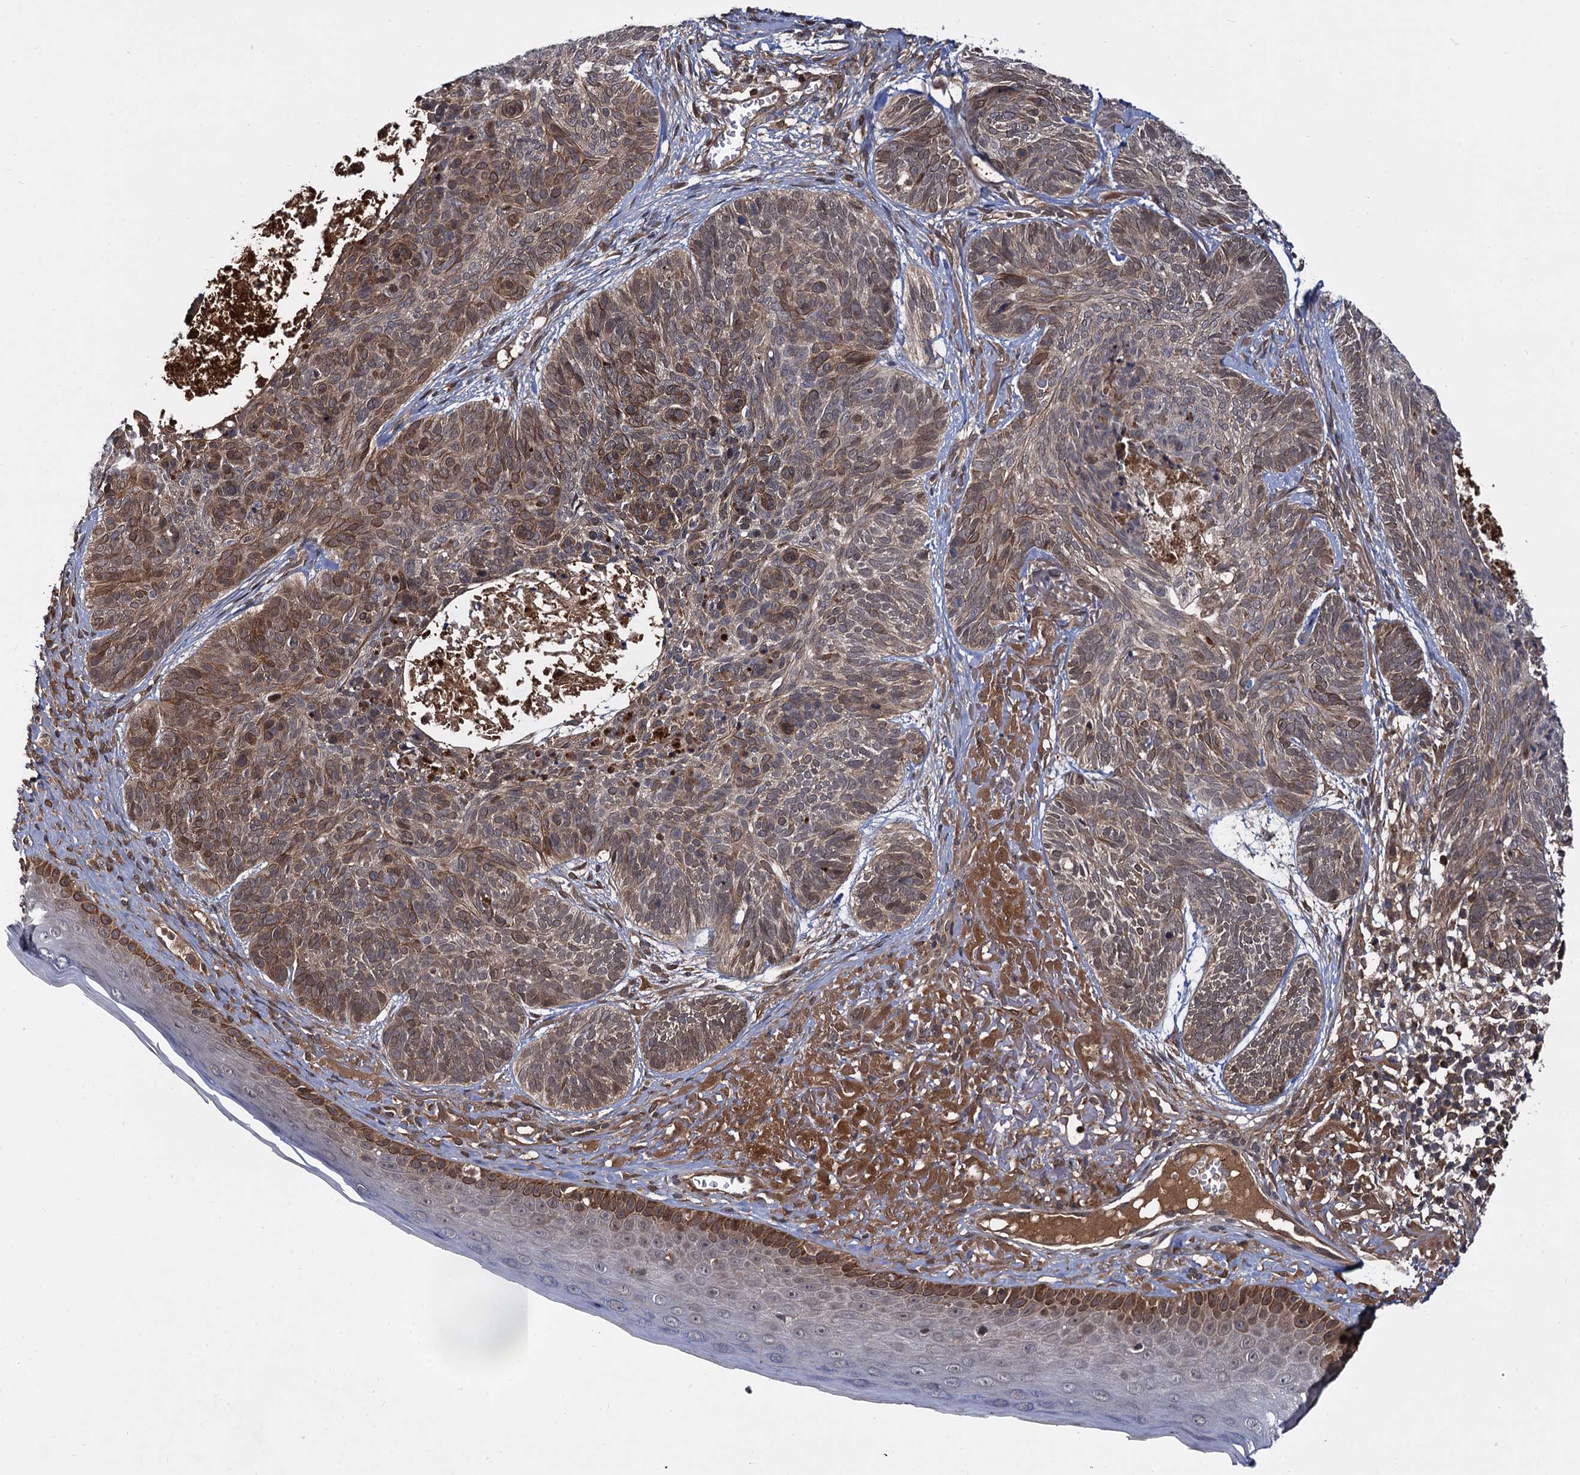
{"staining": {"intensity": "moderate", "quantity": "25%-75%", "location": "cytoplasmic/membranous"}, "tissue": "skin cancer", "cell_type": "Tumor cells", "image_type": "cancer", "snomed": [{"axis": "morphology", "description": "Normal tissue, NOS"}, {"axis": "morphology", "description": "Basal cell carcinoma"}, {"axis": "topography", "description": "Skin"}], "caption": "Immunohistochemical staining of skin cancer displays medium levels of moderate cytoplasmic/membranous positivity in about 25%-75% of tumor cells. (DAB (3,3'-diaminobenzidine) IHC, brown staining for protein, blue staining for nuclei).", "gene": "SELENOP", "patient": {"sex": "male", "age": 66}}